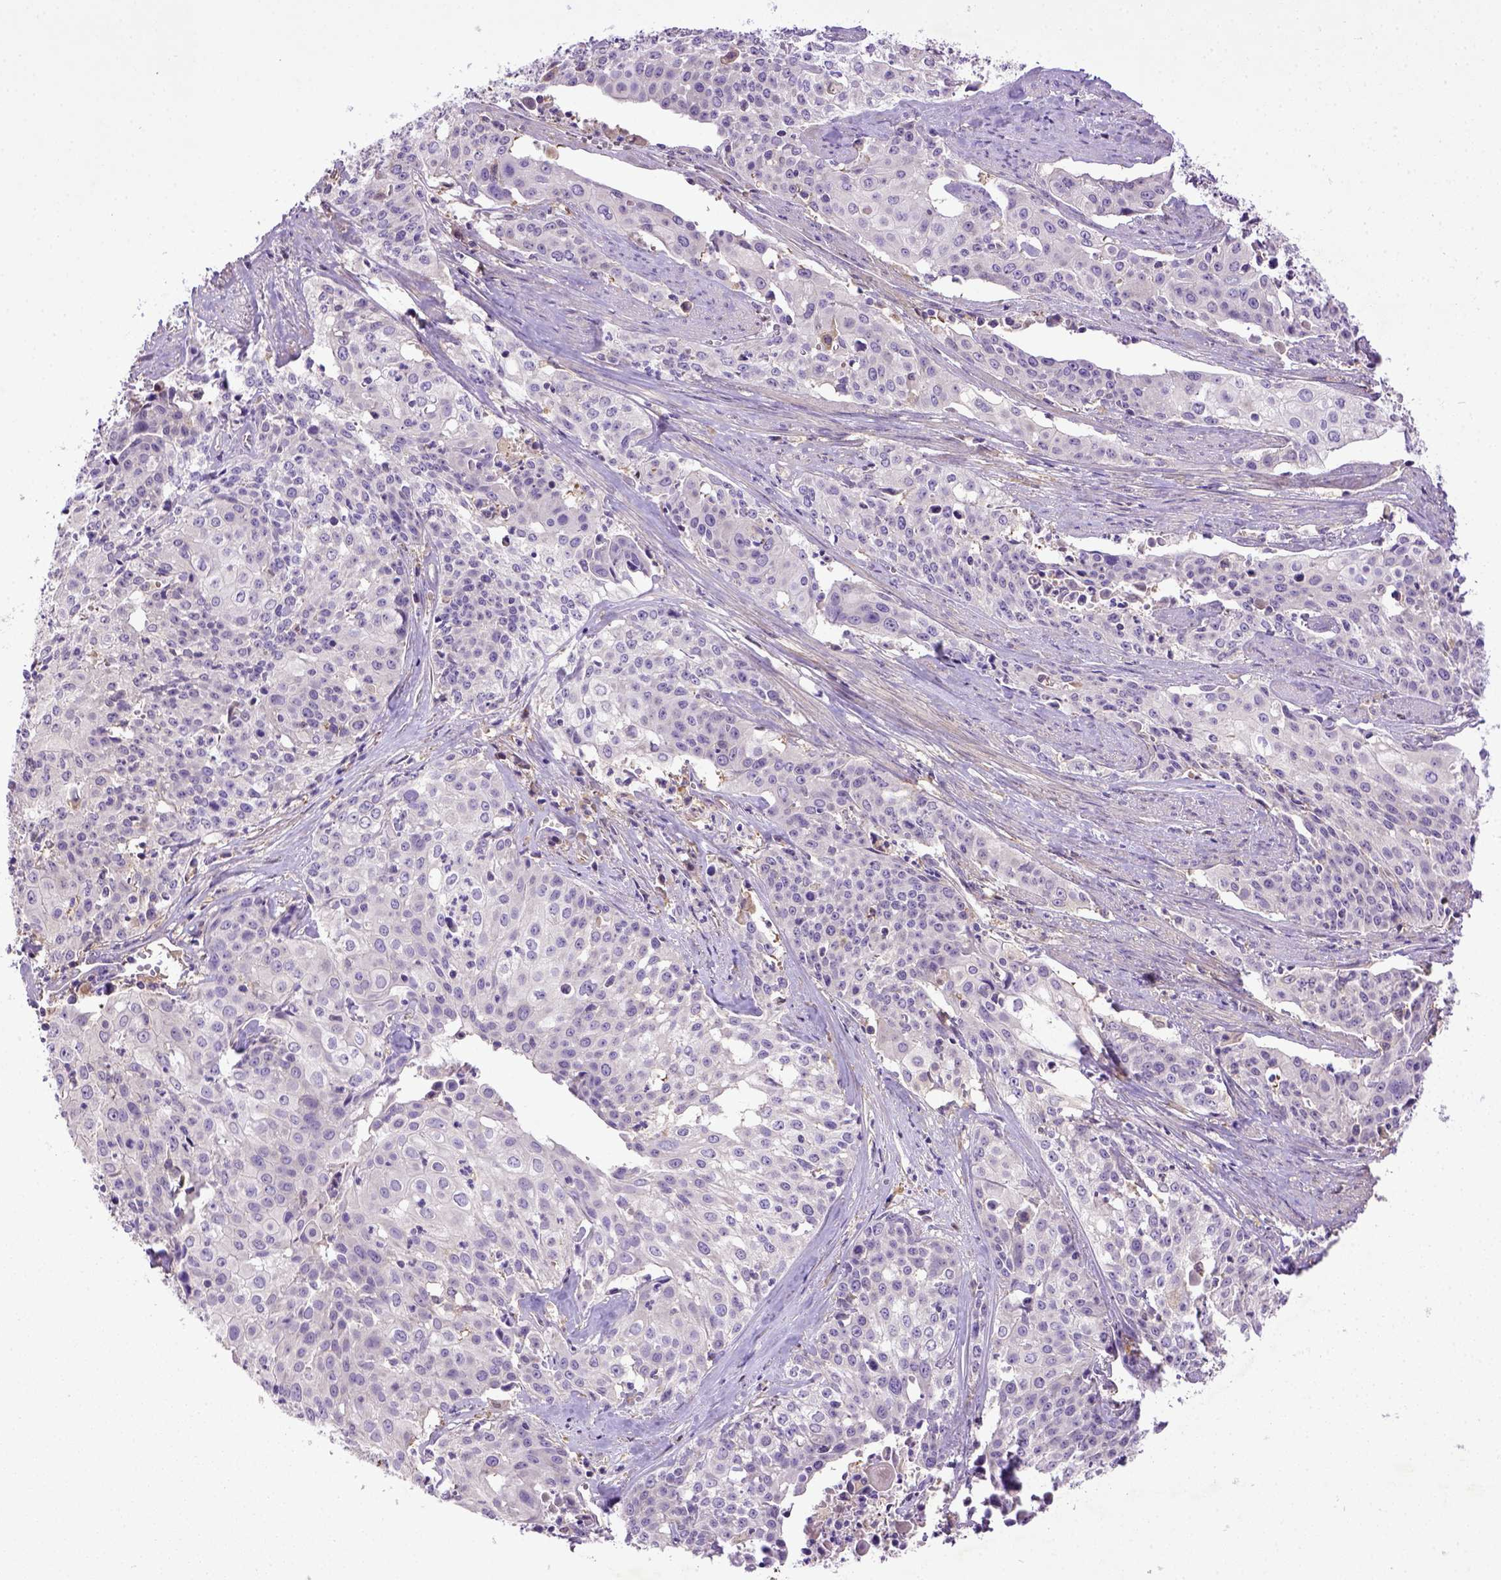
{"staining": {"intensity": "negative", "quantity": "none", "location": "none"}, "tissue": "cervical cancer", "cell_type": "Tumor cells", "image_type": "cancer", "snomed": [{"axis": "morphology", "description": "Squamous cell carcinoma, NOS"}, {"axis": "topography", "description": "Cervix"}], "caption": "This is a histopathology image of immunohistochemistry staining of cervical cancer, which shows no expression in tumor cells.", "gene": "DEPDC1B", "patient": {"sex": "female", "age": 39}}